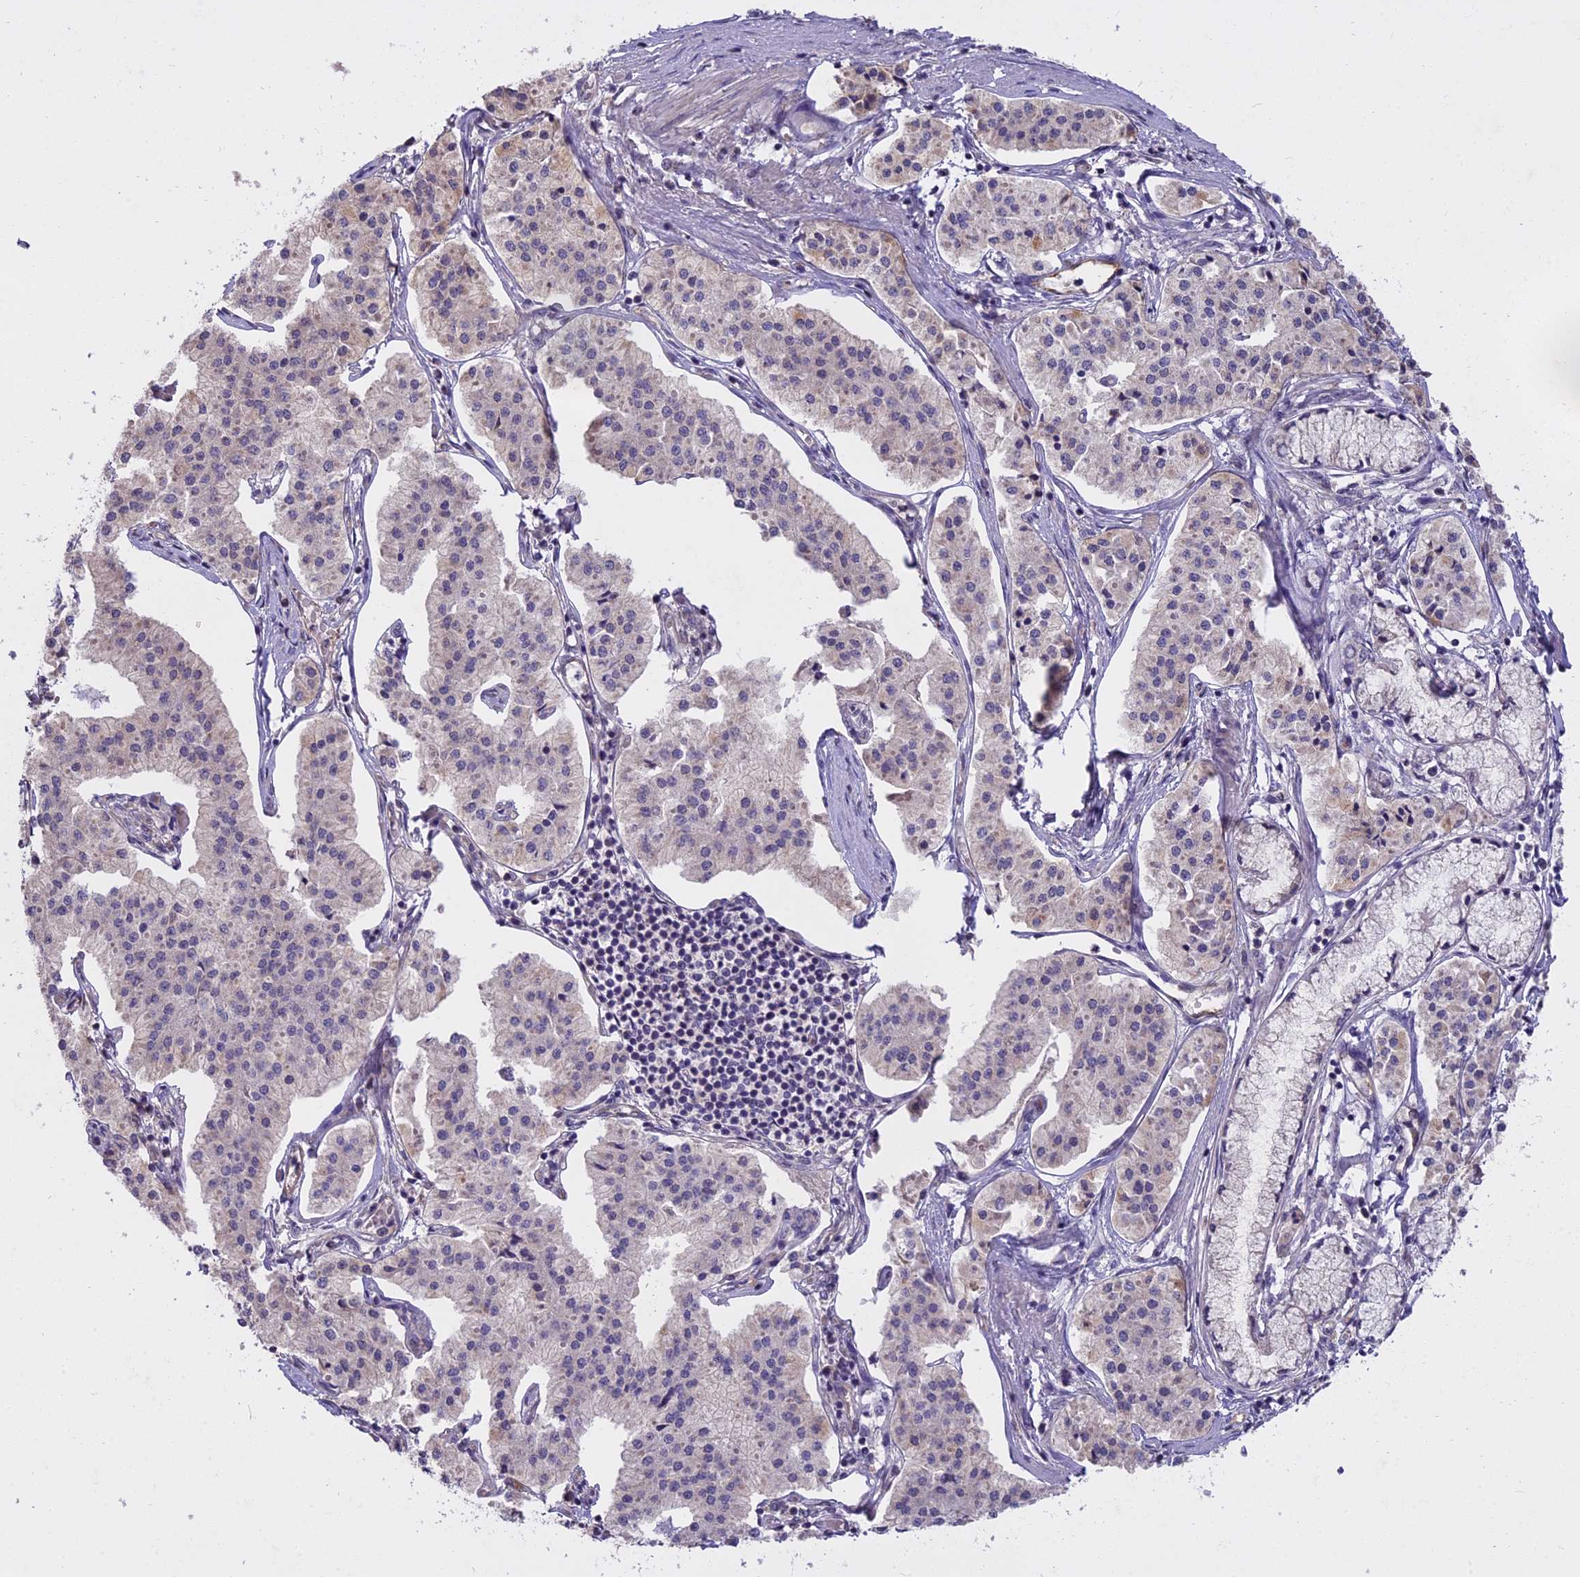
{"staining": {"intensity": "negative", "quantity": "none", "location": "none"}, "tissue": "pancreatic cancer", "cell_type": "Tumor cells", "image_type": "cancer", "snomed": [{"axis": "morphology", "description": "Adenocarcinoma, NOS"}, {"axis": "topography", "description": "Pancreas"}], "caption": "This histopathology image is of pancreatic cancer (adenocarcinoma) stained with immunohistochemistry (IHC) to label a protein in brown with the nuclei are counter-stained blue. There is no expression in tumor cells.", "gene": "WFDC2", "patient": {"sex": "female", "age": 50}}